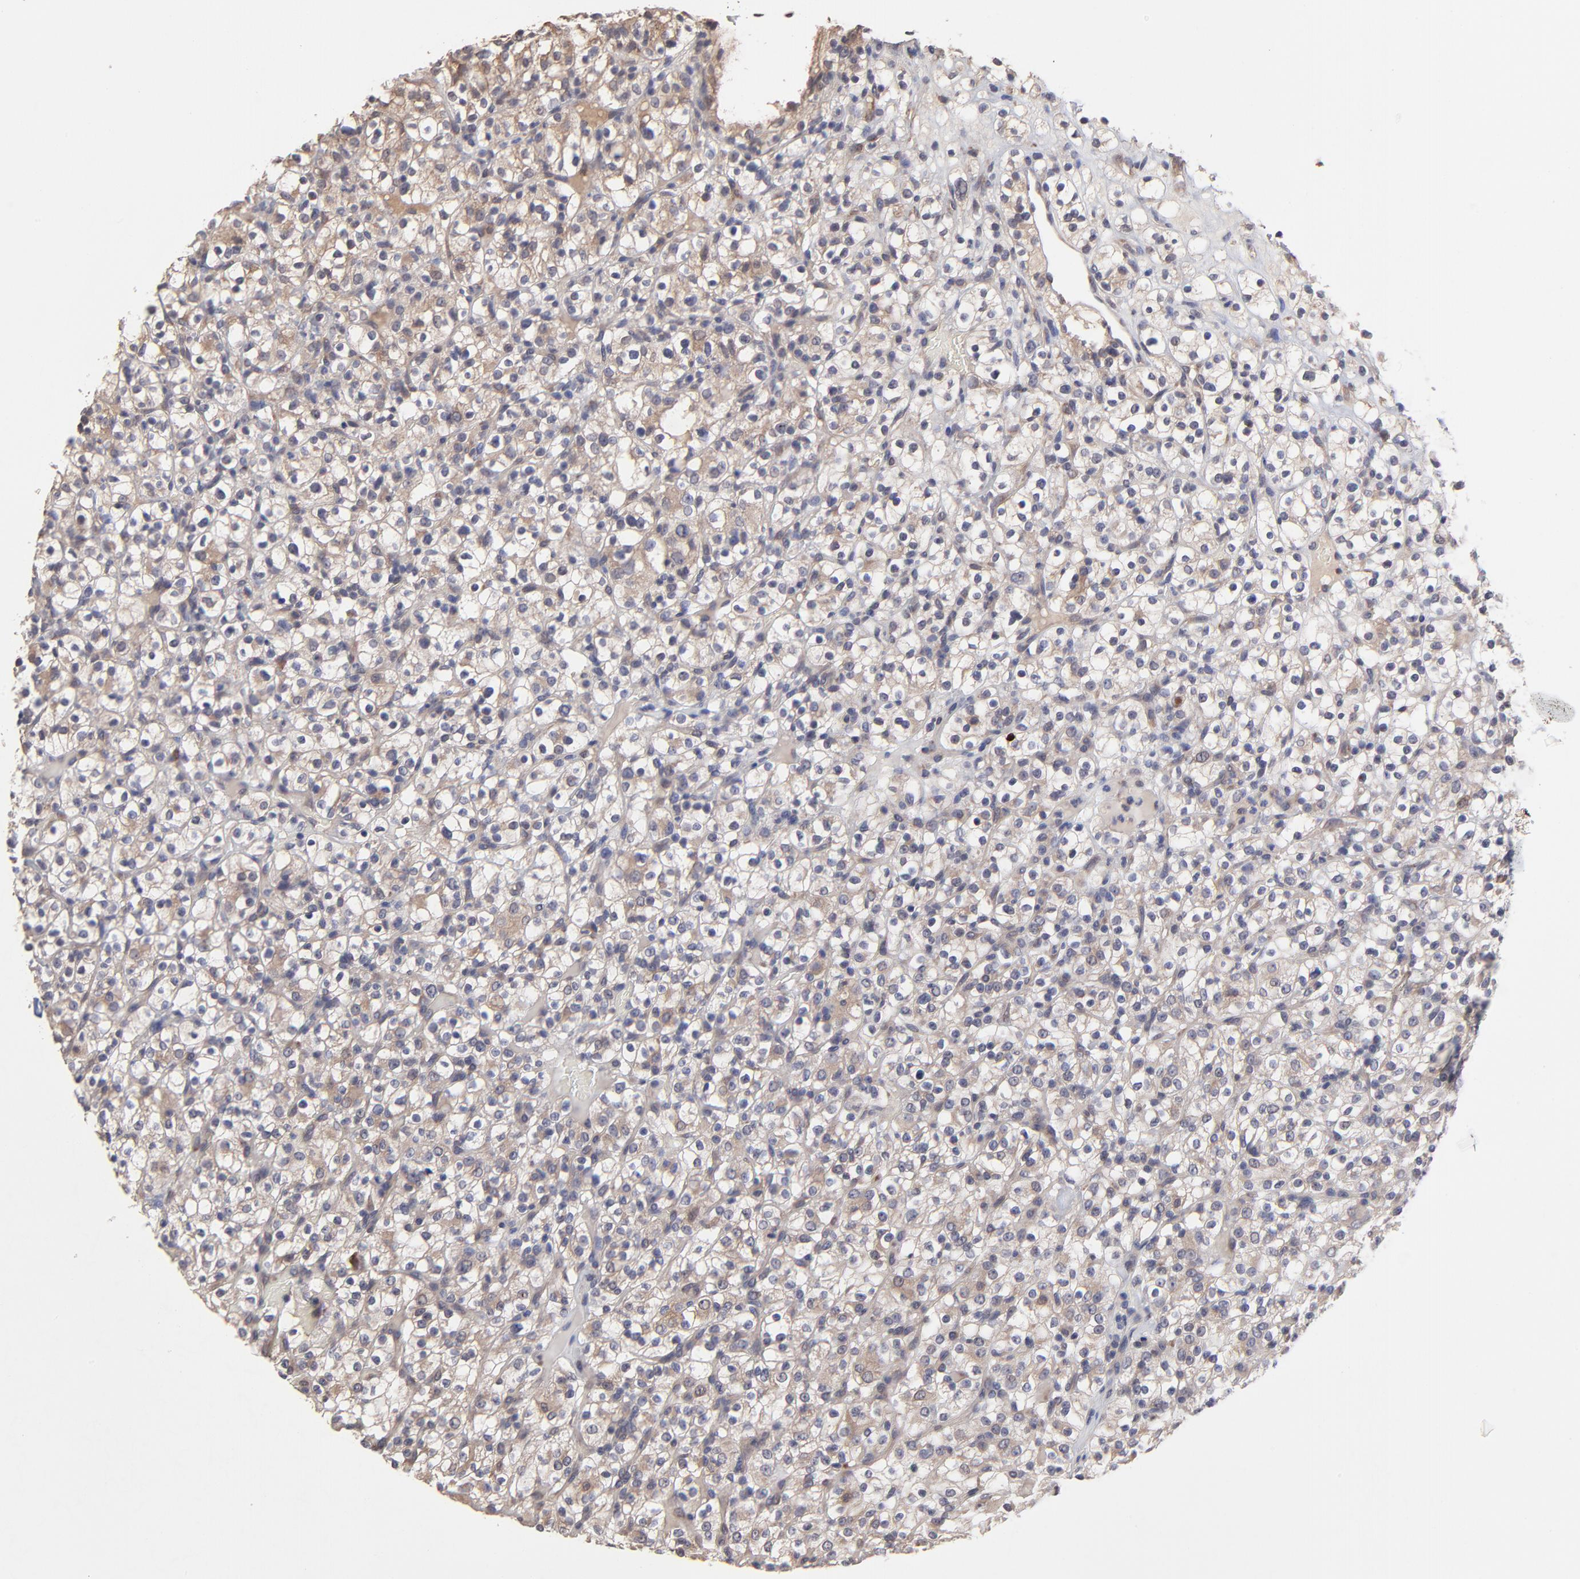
{"staining": {"intensity": "weak", "quantity": ">75%", "location": "cytoplasmic/membranous"}, "tissue": "renal cancer", "cell_type": "Tumor cells", "image_type": "cancer", "snomed": [{"axis": "morphology", "description": "Normal tissue, NOS"}, {"axis": "morphology", "description": "Adenocarcinoma, NOS"}, {"axis": "topography", "description": "Kidney"}], "caption": "Immunohistochemical staining of human renal cancer shows low levels of weak cytoplasmic/membranous positivity in approximately >75% of tumor cells.", "gene": "CHL1", "patient": {"sex": "female", "age": 72}}